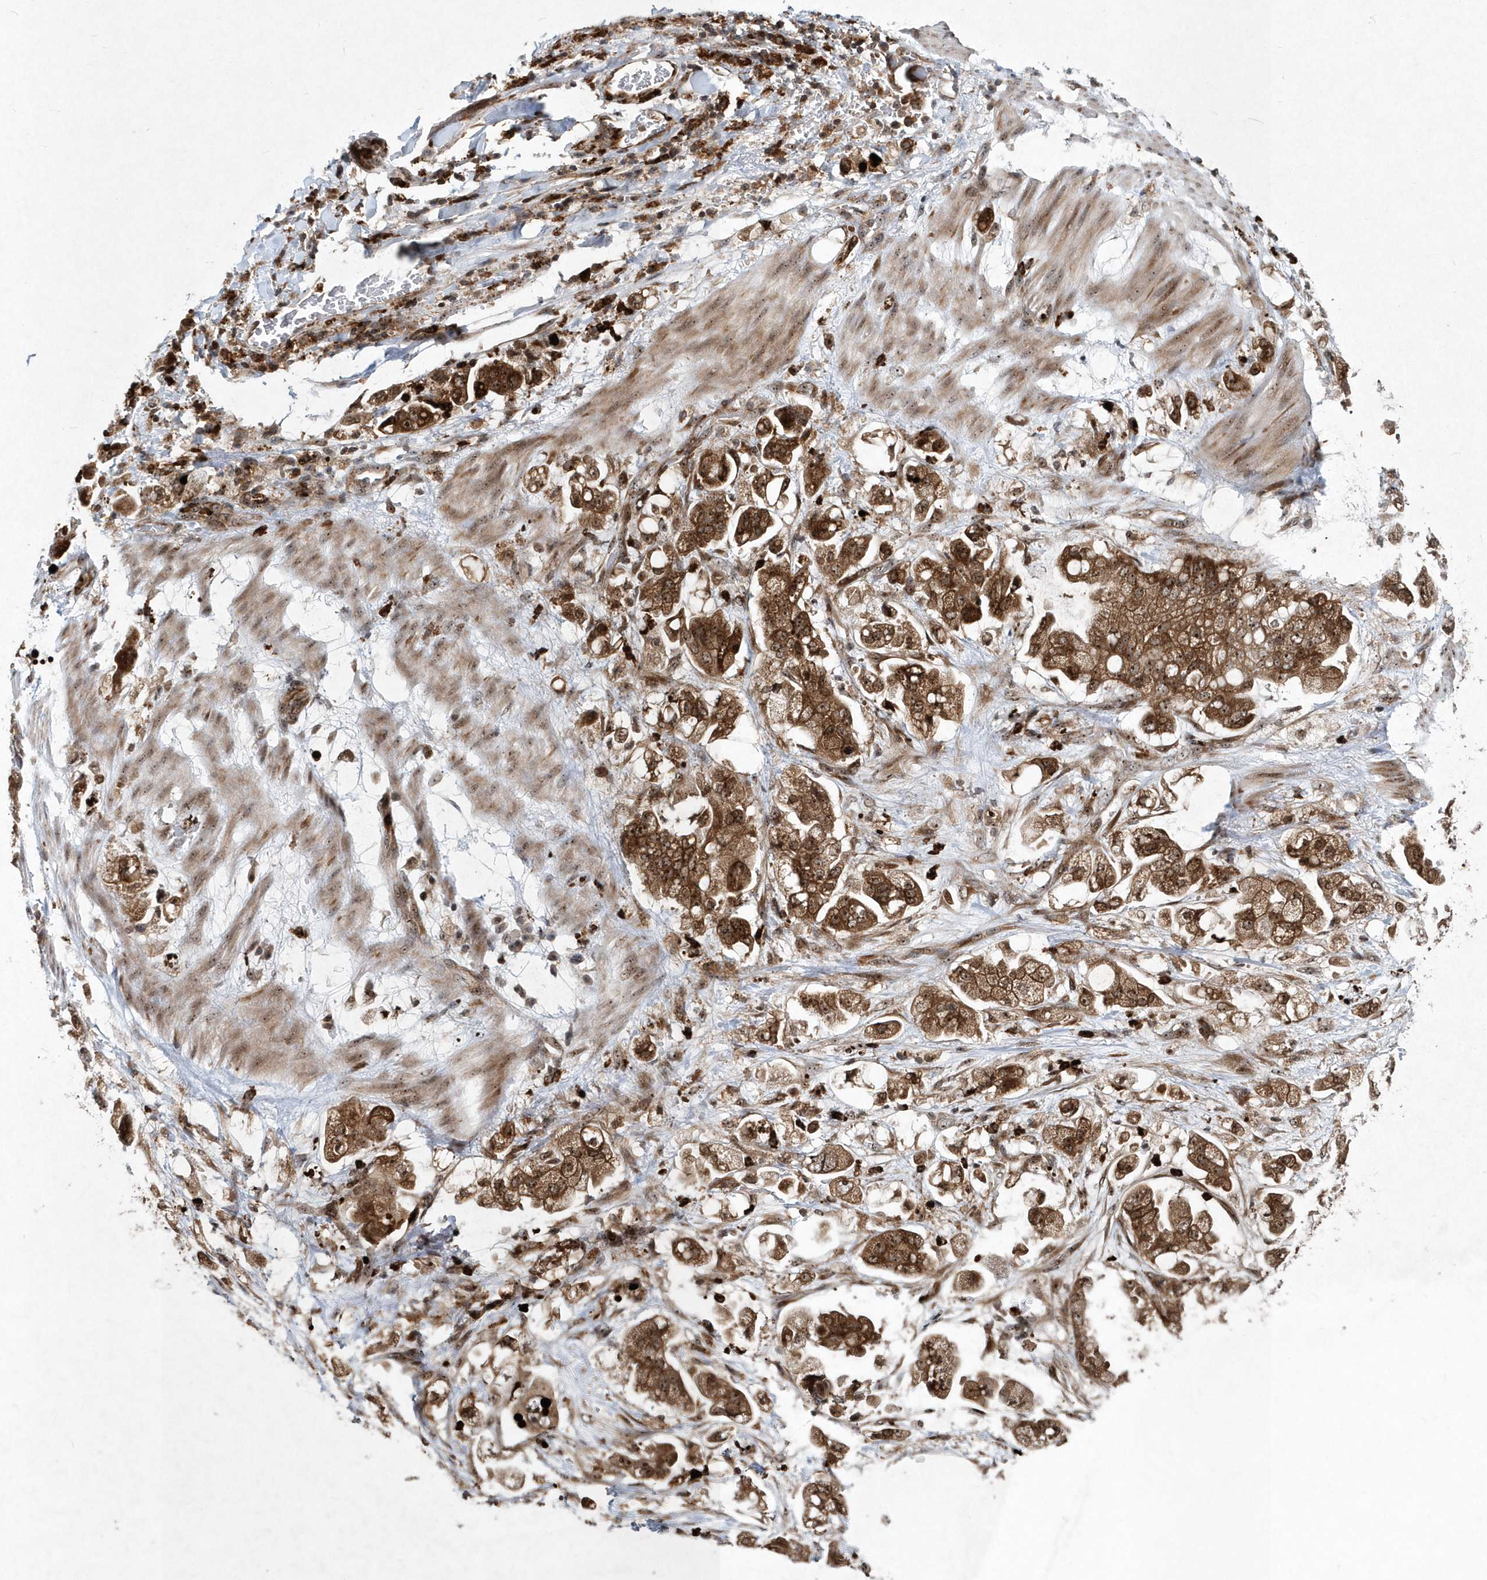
{"staining": {"intensity": "strong", "quantity": "25%-75%", "location": "cytoplasmic/membranous,nuclear"}, "tissue": "stomach cancer", "cell_type": "Tumor cells", "image_type": "cancer", "snomed": [{"axis": "morphology", "description": "Adenocarcinoma, NOS"}, {"axis": "topography", "description": "Stomach"}], "caption": "An IHC micrograph of tumor tissue is shown. Protein staining in brown labels strong cytoplasmic/membranous and nuclear positivity in stomach cancer (adenocarcinoma) within tumor cells. The protein of interest is shown in brown color, while the nuclei are stained blue.", "gene": "SOWAHB", "patient": {"sex": "male", "age": 62}}